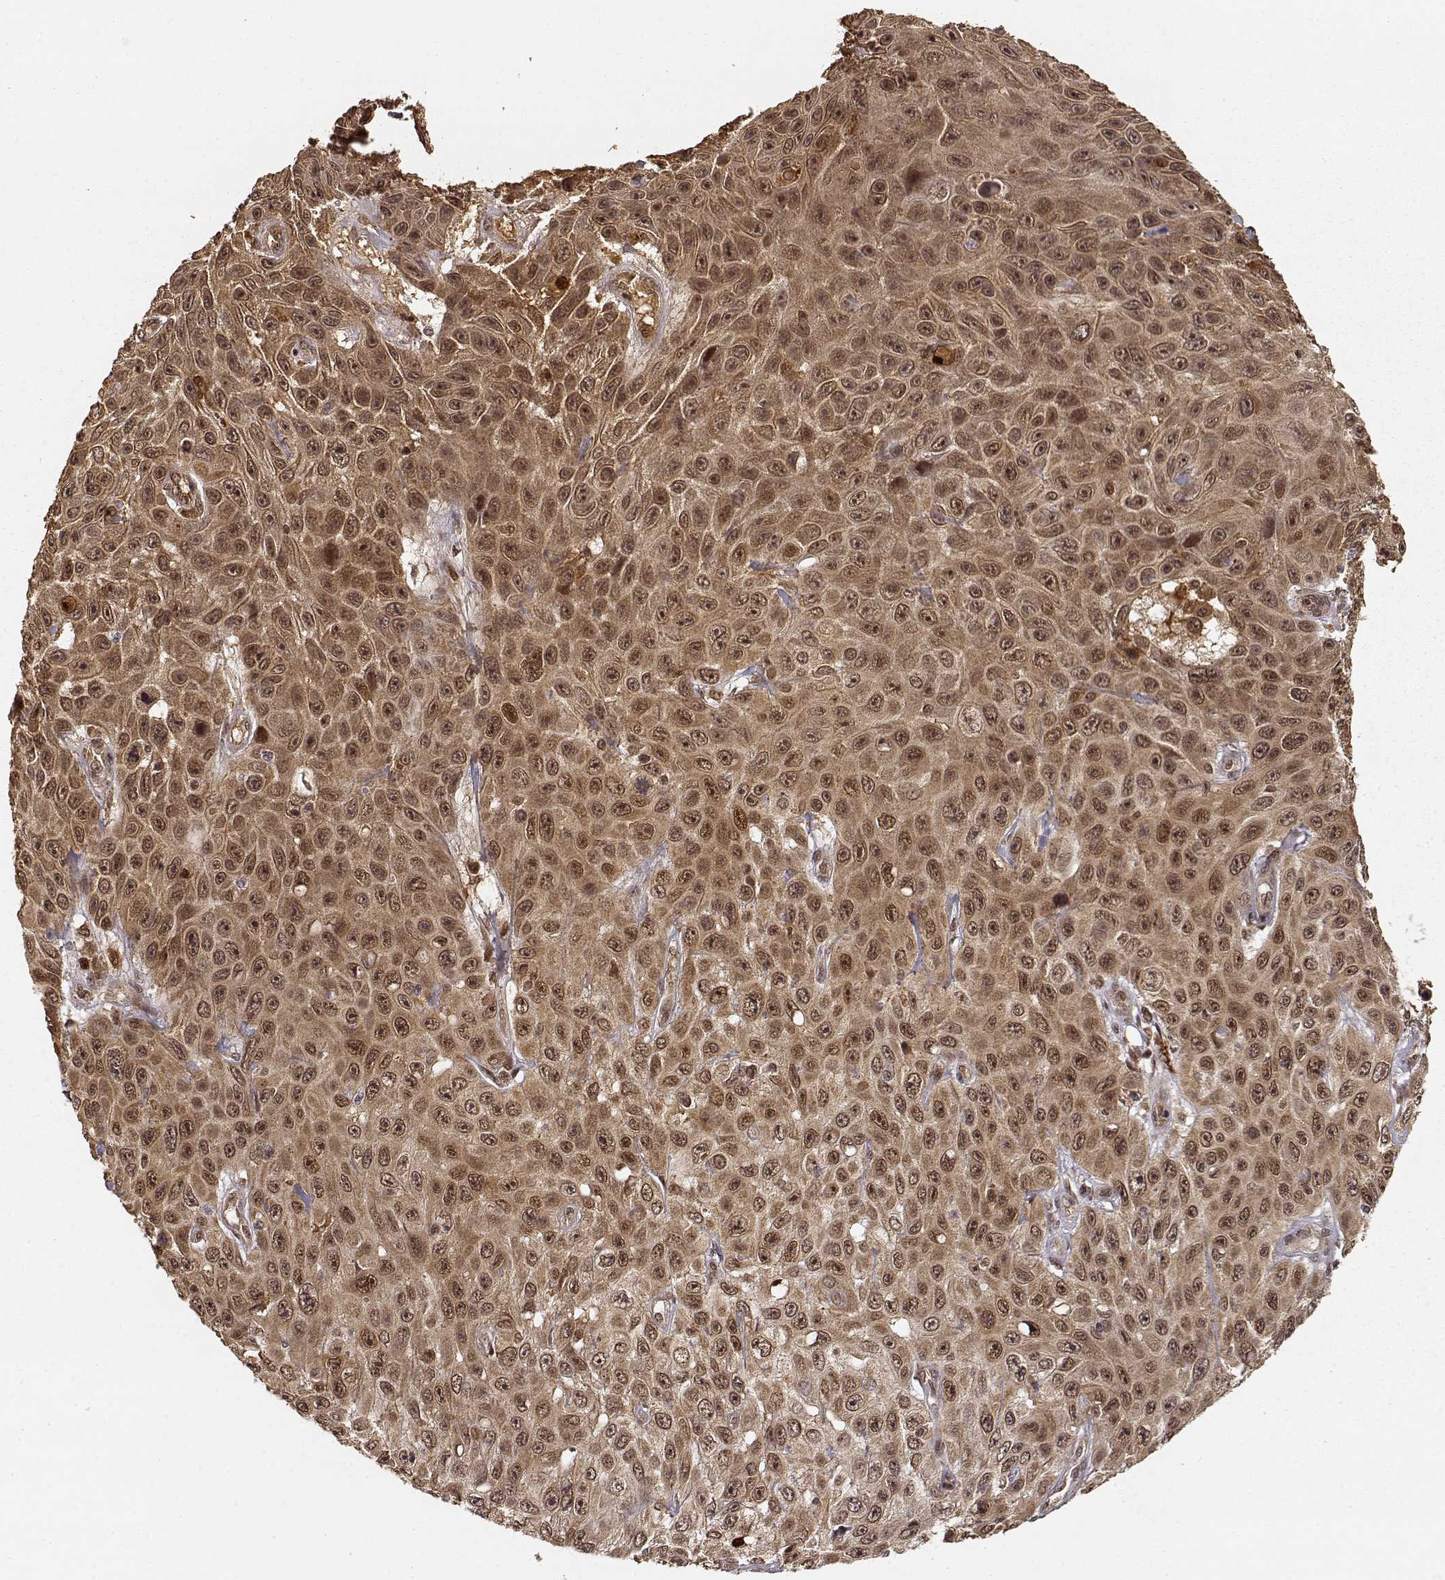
{"staining": {"intensity": "strong", "quantity": ">75%", "location": "cytoplasmic/membranous,nuclear"}, "tissue": "skin cancer", "cell_type": "Tumor cells", "image_type": "cancer", "snomed": [{"axis": "morphology", "description": "Squamous cell carcinoma, NOS"}, {"axis": "topography", "description": "Skin"}], "caption": "This micrograph shows immunohistochemistry (IHC) staining of human skin squamous cell carcinoma, with high strong cytoplasmic/membranous and nuclear positivity in approximately >75% of tumor cells.", "gene": "MAEA", "patient": {"sex": "male", "age": 82}}